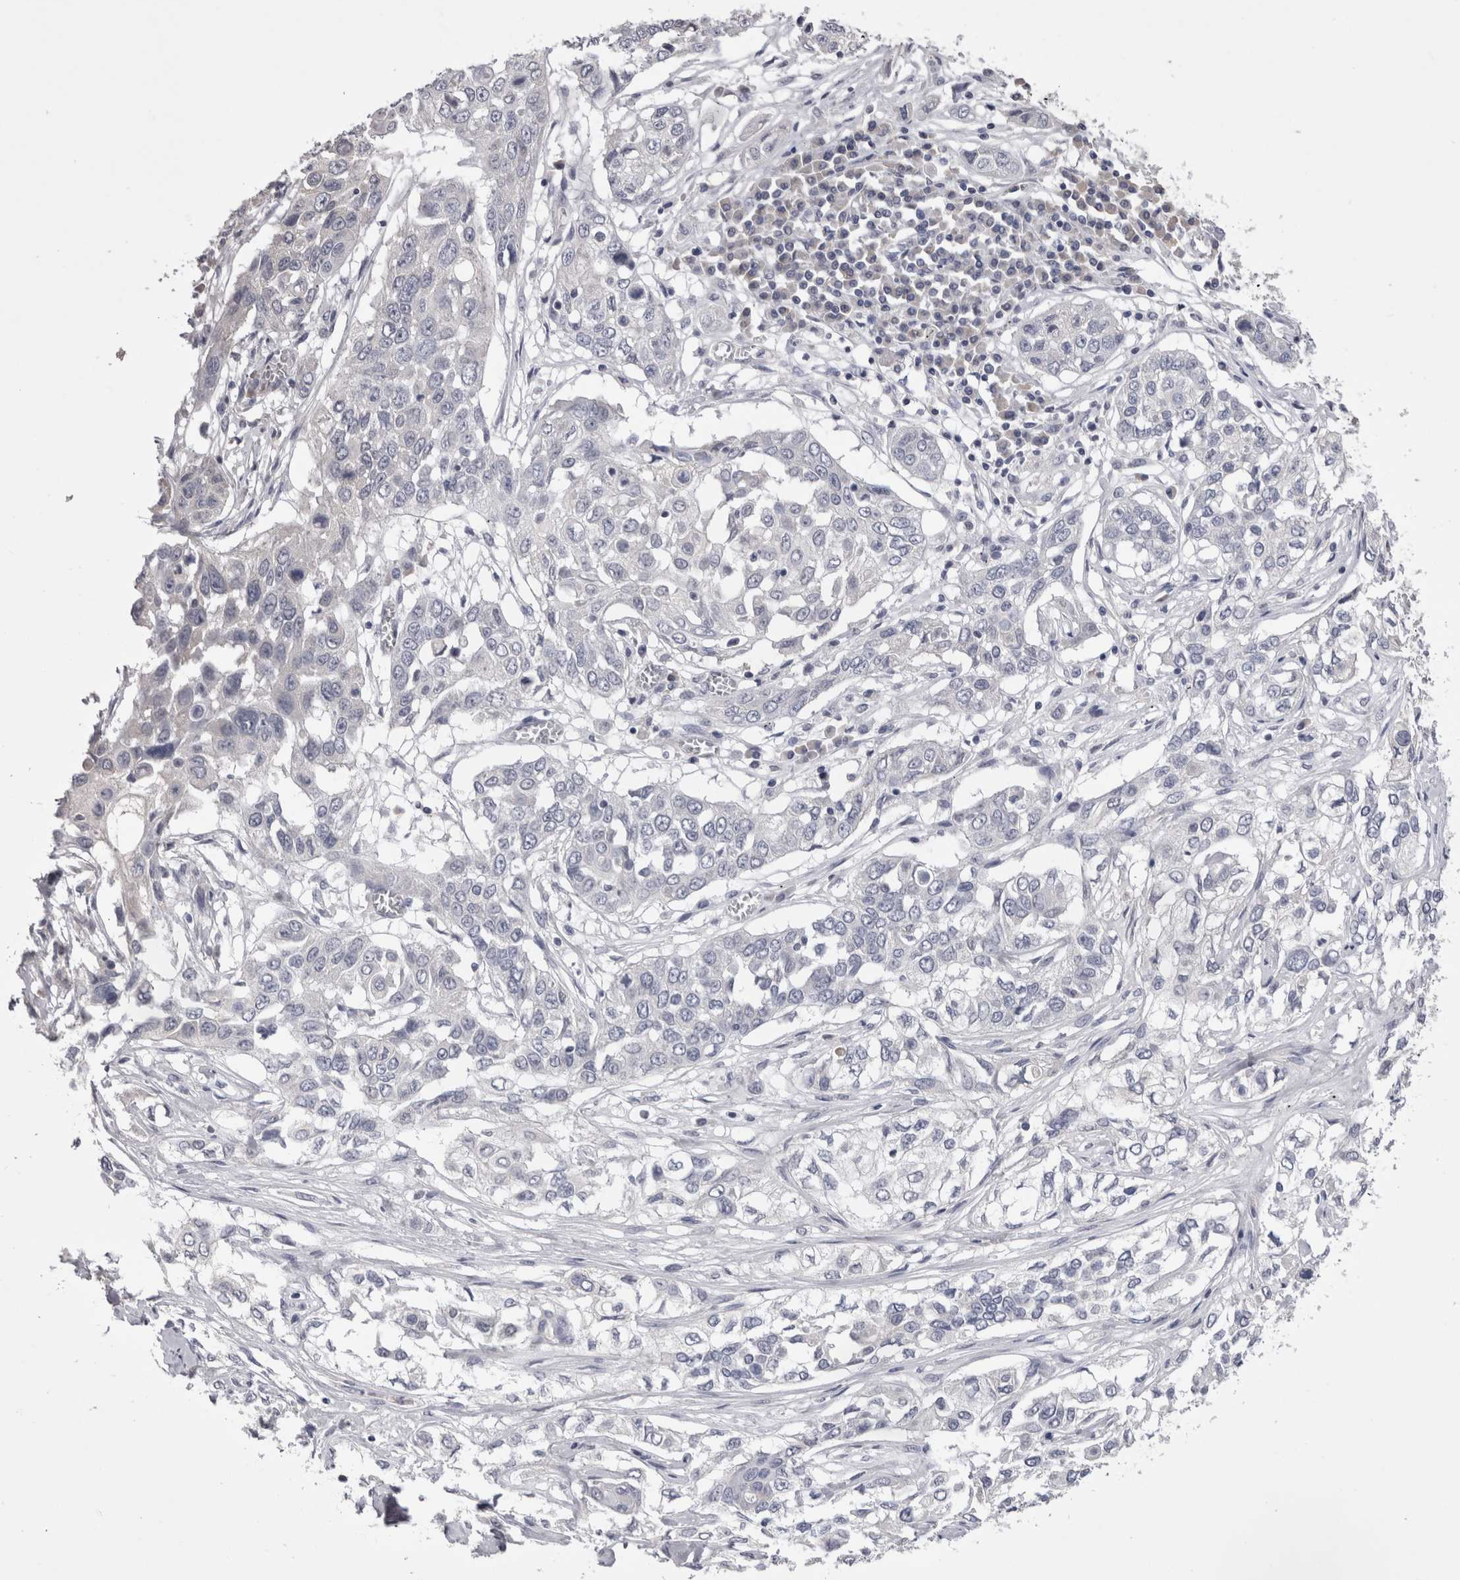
{"staining": {"intensity": "negative", "quantity": "none", "location": "none"}, "tissue": "lung cancer", "cell_type": "Tumor cells", "image_type": "cancer", "snomed": [{"axis": "morphology", "description": "Squamous cell carcinoma, NOS"}, {"axis": "topography", "description": "Lung"}], "caption": "This is a photomicrograph of IHC staining of squamous cell carcinoma (lung), which shows no positivity in tumor cells. (DAB (3,3'-diaminobenzidine) immunohistochemistry (IHC), high magnification).", "gene": "CDHR5", "patient": {"sex": "male", "age": 71}}